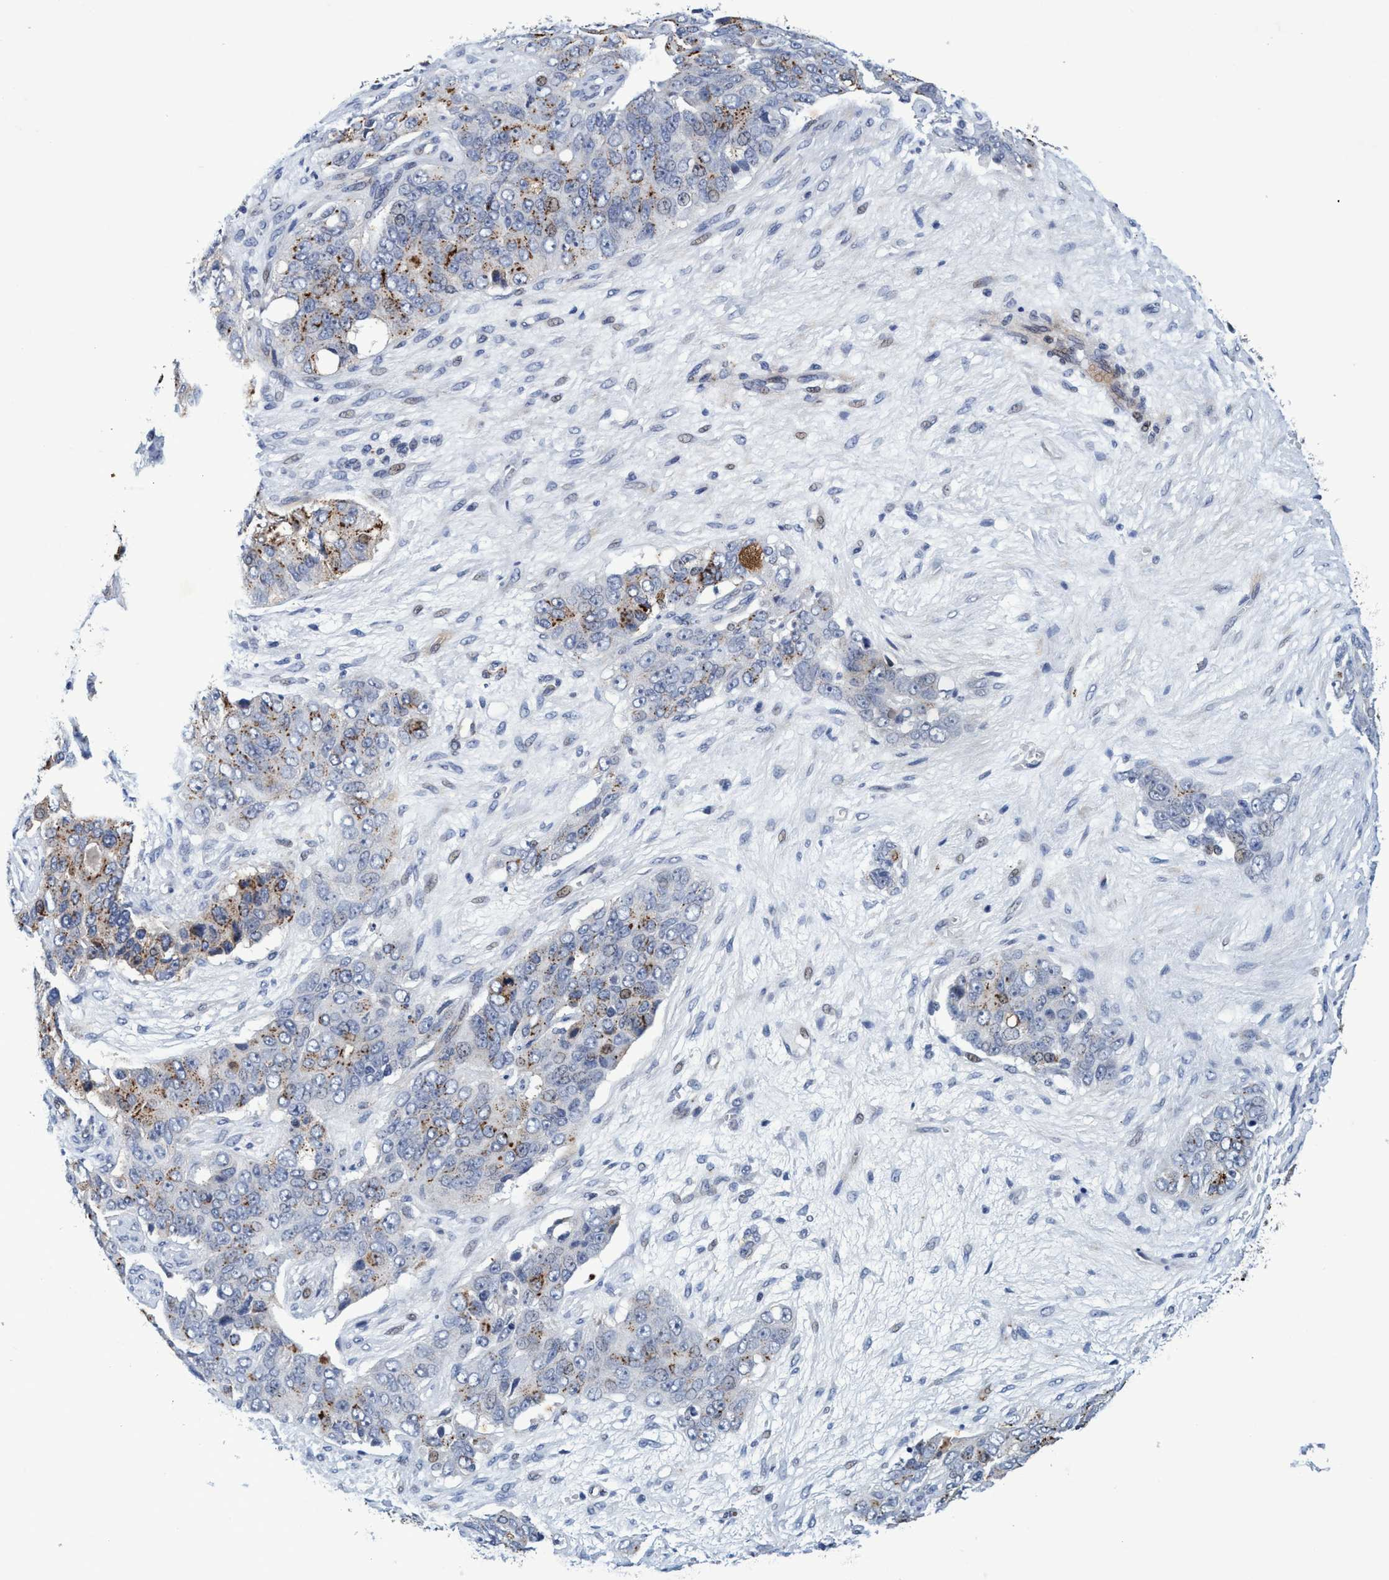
{"staining": {"intensity": "weak", "quantity": "25%-75%", "location": "cytoplasmic/membranous"}, "tissue": "ovarian cancer", "cell_type": "Tumor cells", "image_type": "cancer", "snomed": [{"axis": "morphology", "description": "Carcinoma, endometroid"}, {"axis": "topography", "description": "Ovary"}], "caption": "Immunohistochemistry (IHC) of ovarian cancer (endometroid carcinoma) exhibits low levels of weak cytoplasmic/membranous positivity in about 25%-75% of tumor cells.", "gene": "GRB14", "patient": {"sex": "female", "age": 51}}